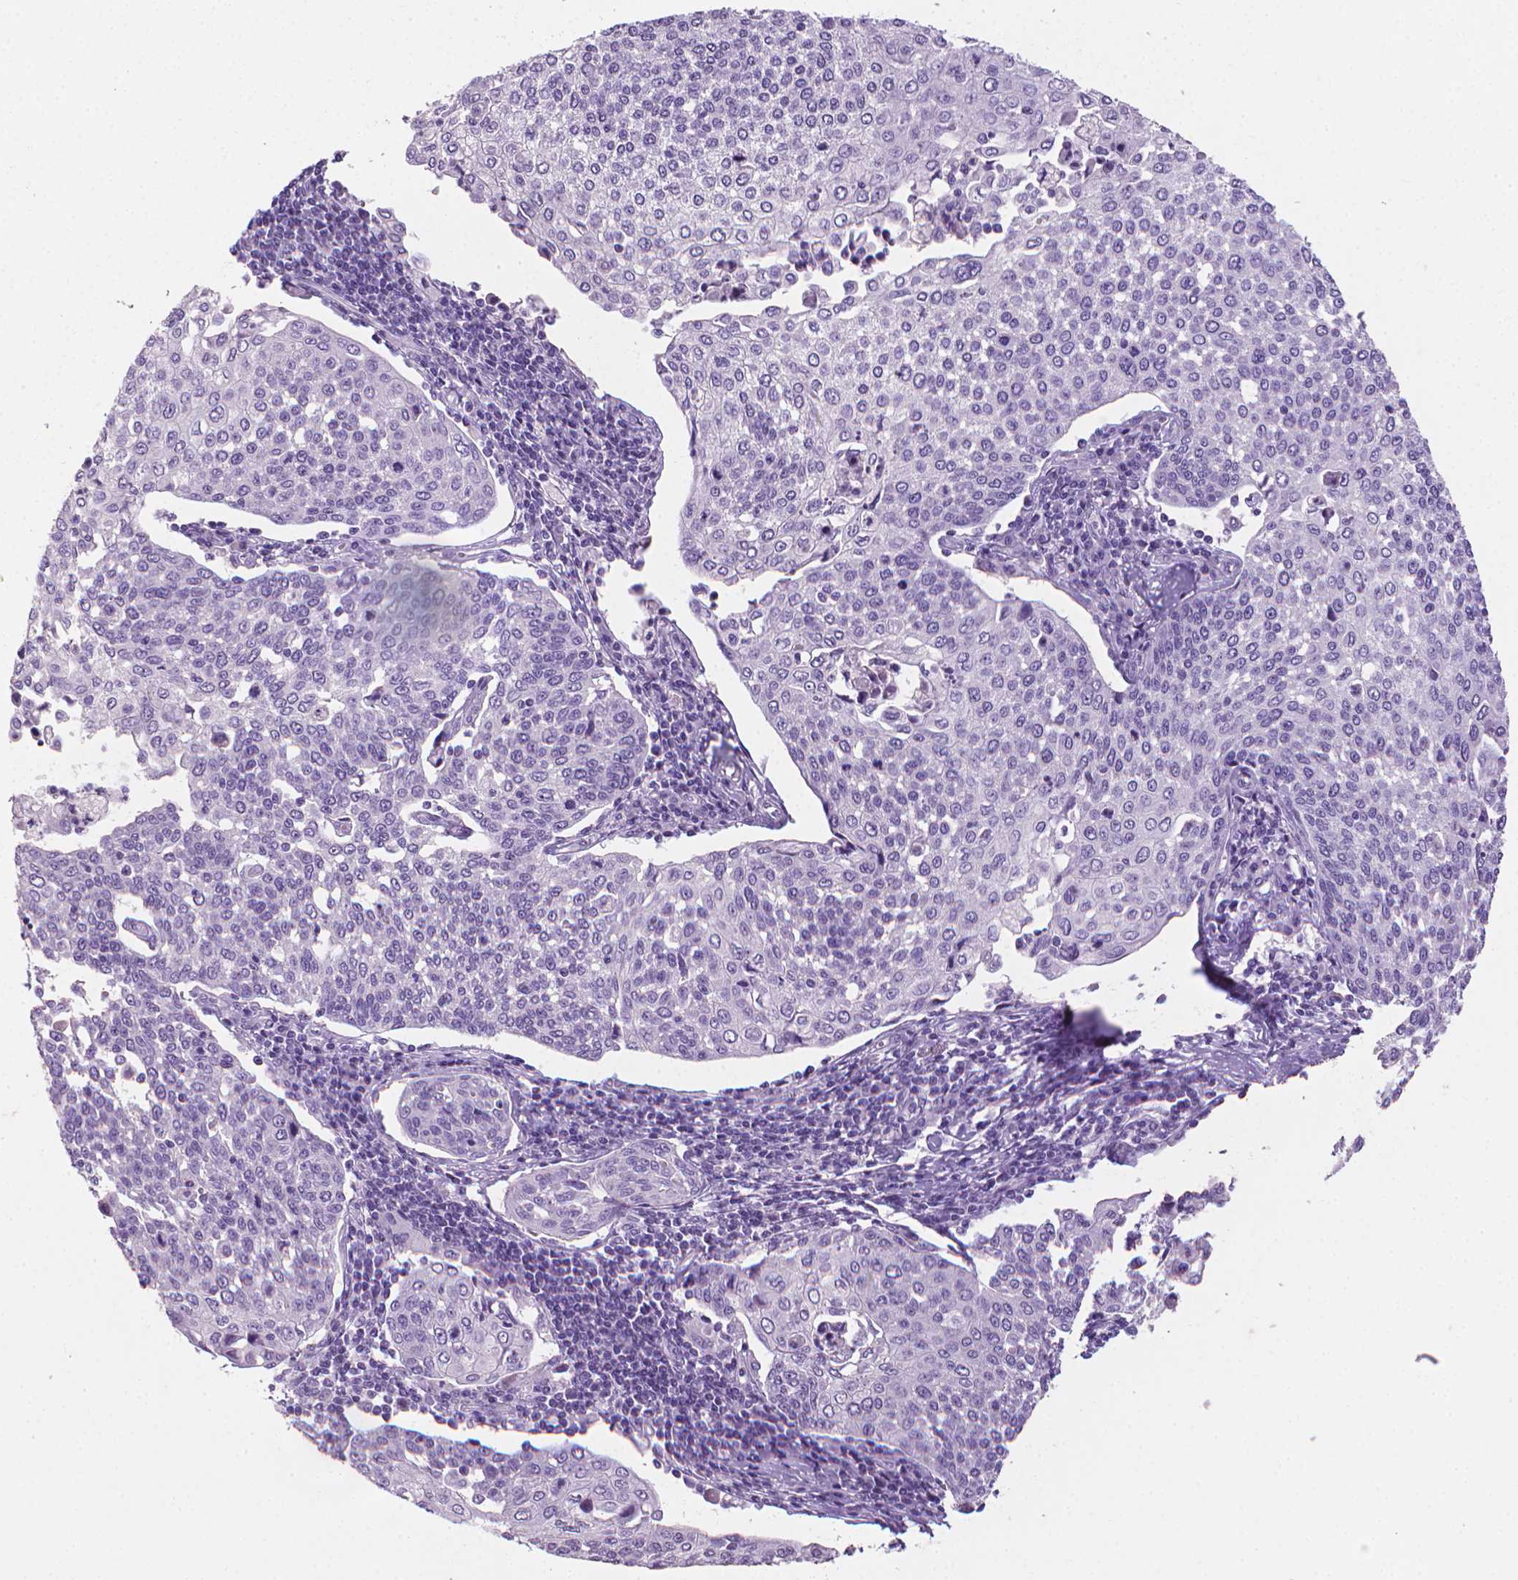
{"staining": {"intensity": "negative", "quantity": "none", "location": "none"}, "tissue": "cervical cancer", "cell_type": "Tumor cells", "image_type": "cancer", "snomed": [{"axis": "morphology", "description": "Squamous cell carcinoma, NOS"}, {"axis": "topography", "description": "Cervix"}], "caption": "The photomicrograph reveals no staining of tumor cells in squamous cell carcinoma (cervical).", "gene": "XPNPEP2", "patient": {"sex": "female", "age": 34}}